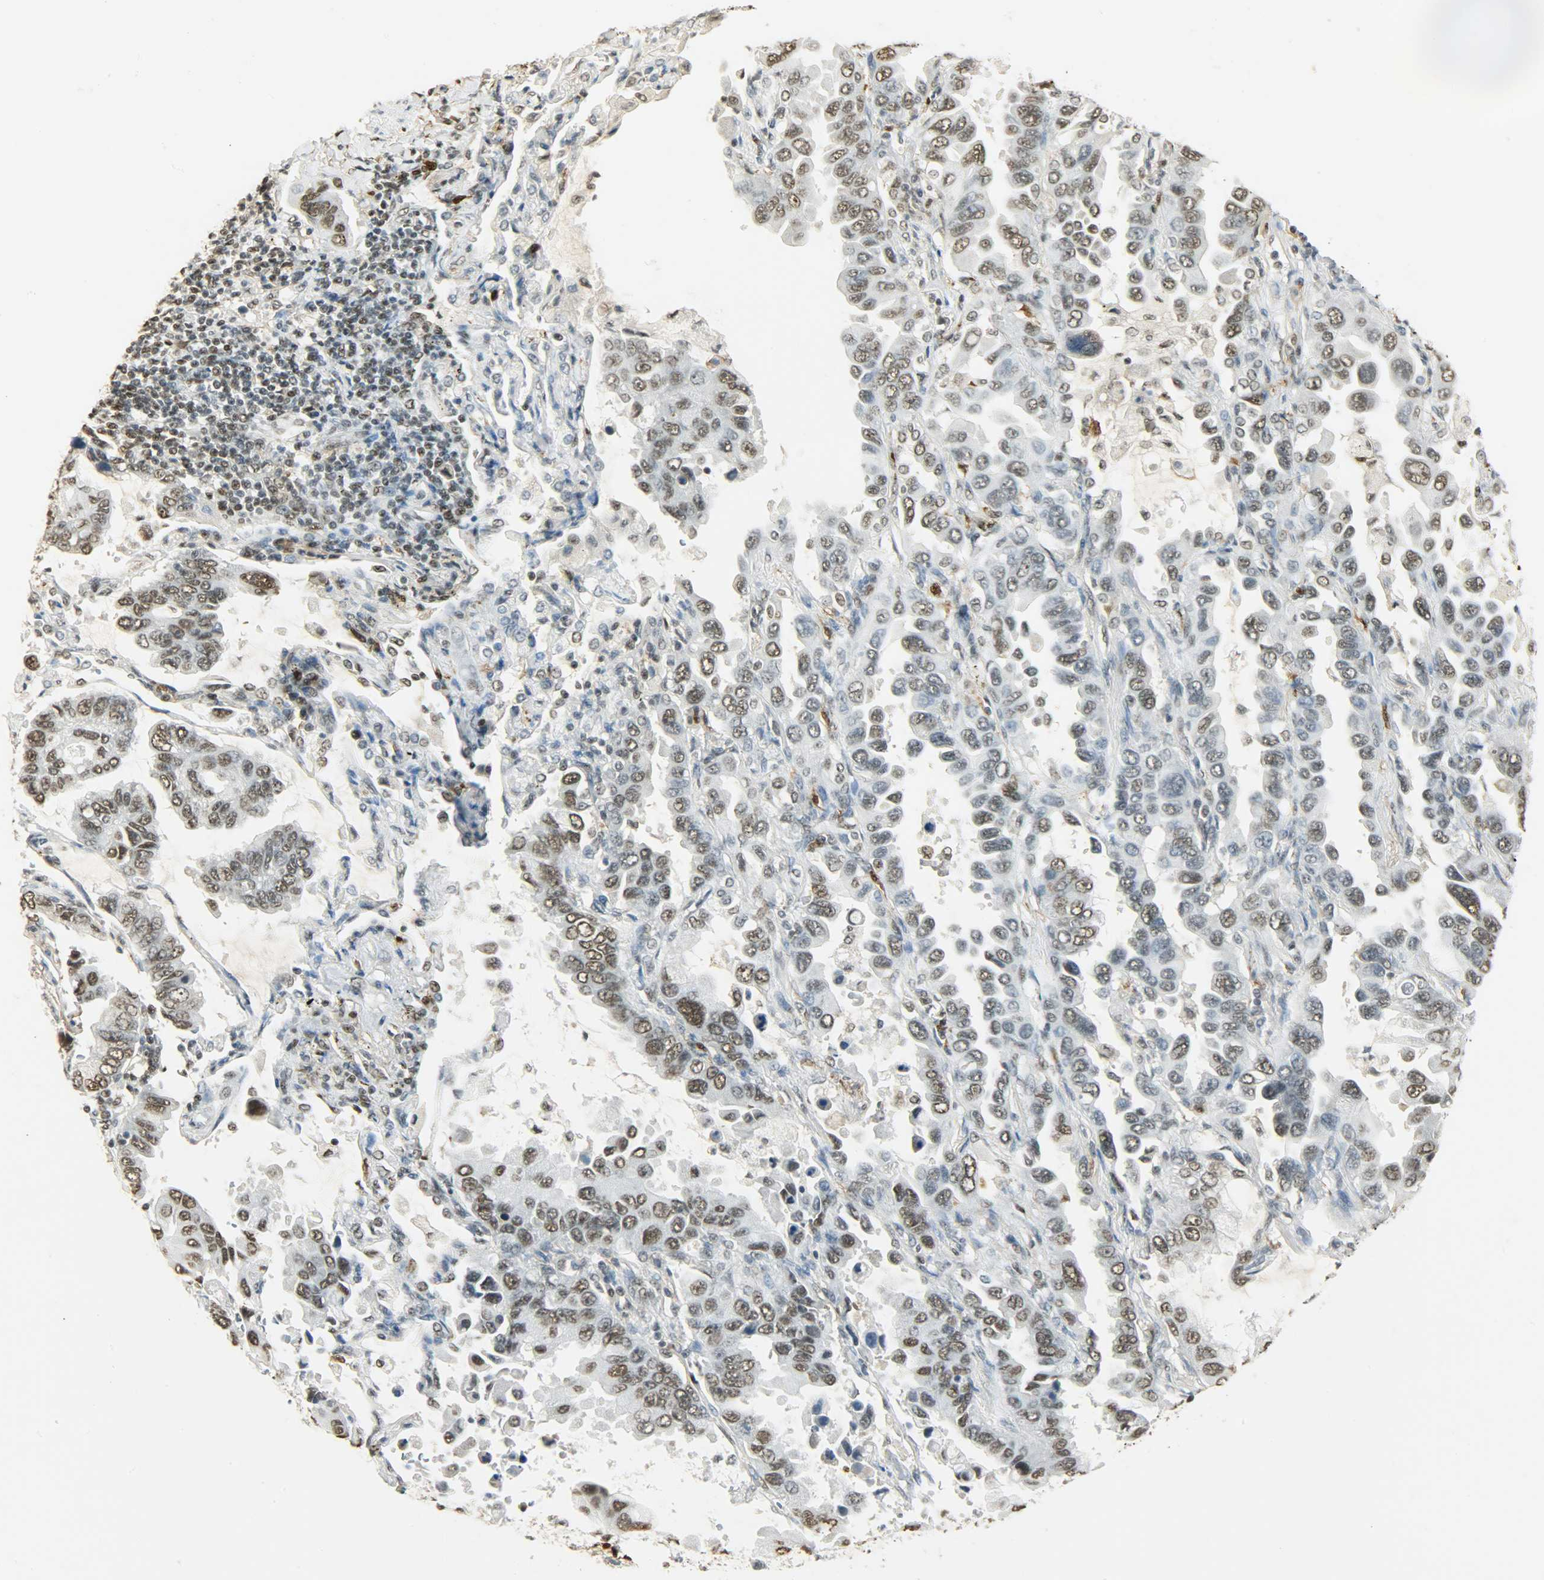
{"staining": {"intensity": "moderate", "quantity": ">75%", "location": "nuclear"}, "tissue": "lung cancer", "cell_type": "Tumor cells", "image_type": "cancer", "snomed": [{"axis": "morphology", "description": "Adenocarcinoma, NOS"}, {"axis": "topography", "description": "Lung"}], "caption": "Moderate nuclear staining is seen in about >75% of tumor cells in lung adenocarcinoma. The protein of interest is stained brown, and the nuclei are stained in blue (DAB (3,3'-diaminobenzidine) IHC with brightfield microscopy, high magnification).", "gene": "NGFR", "patient": {"sex": "male", "age": 64}}